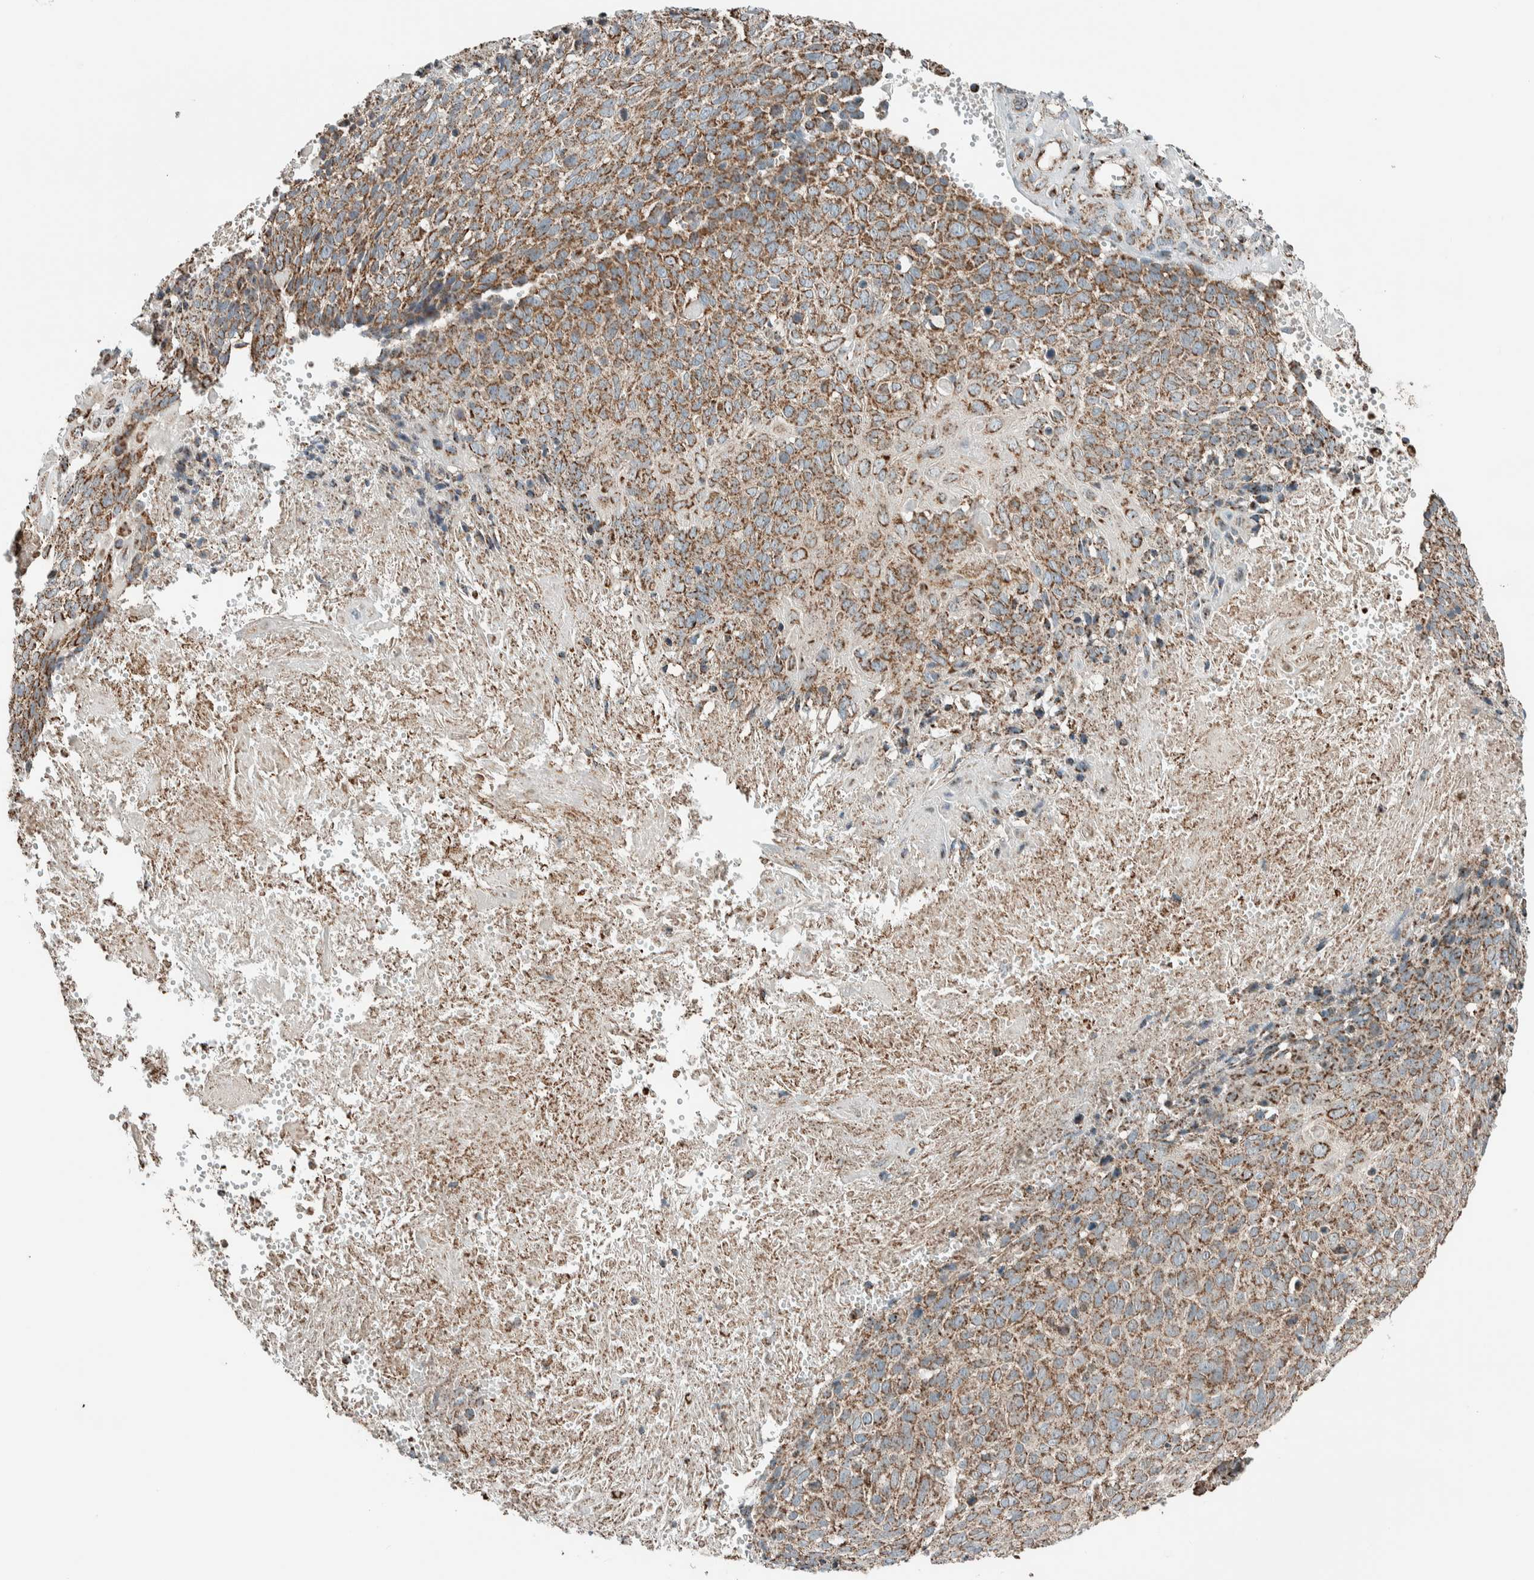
{"staining": {"intensity": "moderate", "quantity": ">75%", "location": "cytoplasmic/membranous"}, "tissue": "cervical cancer", "cell_type": "Tumor cells", "image_type": "cancer", "snomed": [{"axis": "morphology", "description": "Squamous cell carcinoma, NOS"}, {"axis": "topography", "description": "Cervix"}], "caption": "An IHC histopathology image of tumor tissue is shown. Protein staining in brown labels moderate cytoplasmic/membranous positivity in cervical squamous cell carcinoma within tumor cells.", "gene": "ZNF454", "patient": {"sex": "female", "age": 74}}